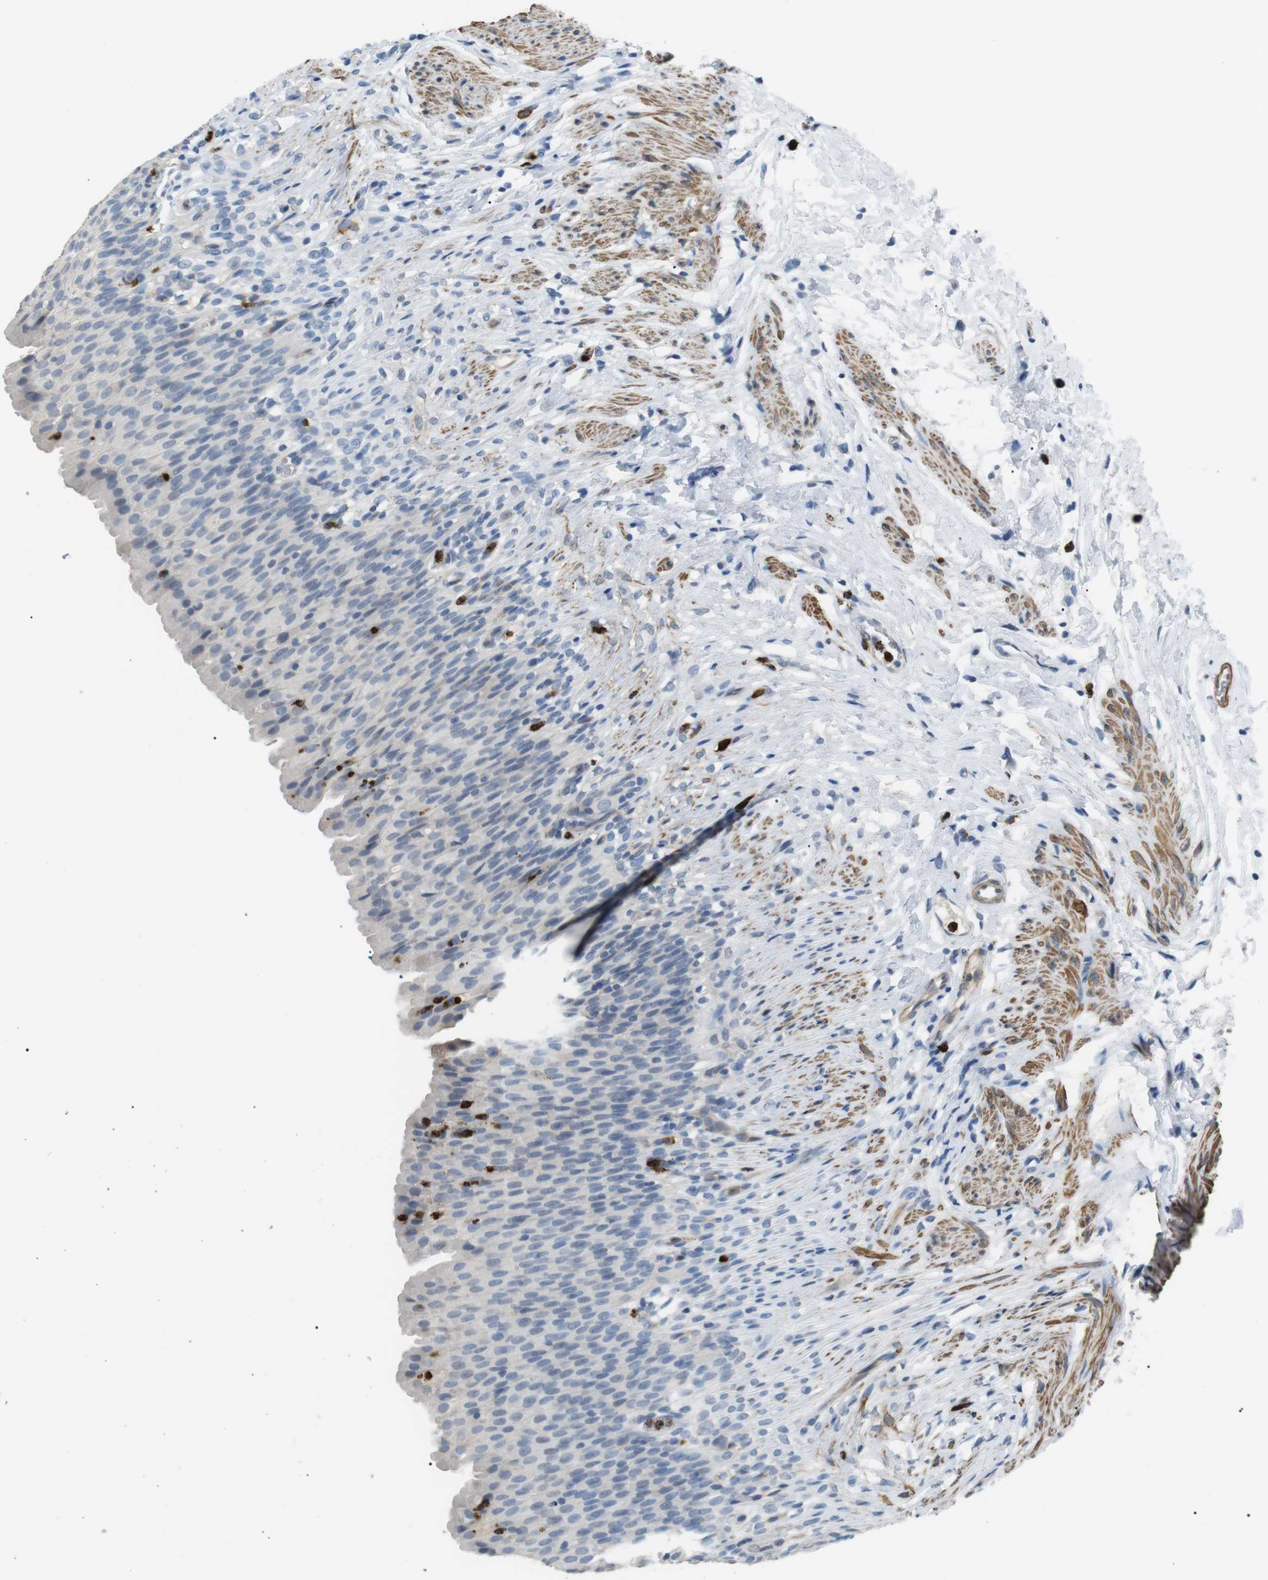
{"staining": {"intensity": "negative", "quantity": "none", "location": "none"}, "tissue": "urinary bladder", "cell_type": "Urothelial cells", "image_type": "normal", "snomed": [{"axis": "morphology", "description": "Normal tissue, NOS"}, {"axis": "topography", "description": "Urinary bladder"}], "caption": "High magnification brightfield microscopy of benign urinary bladder stained with DAB (brown) and counterstained with hematoxylin (blue): urothelial cells show no significant staining.", "gene": "GZMM", "patient": {"sex": "female", "age": 79}}